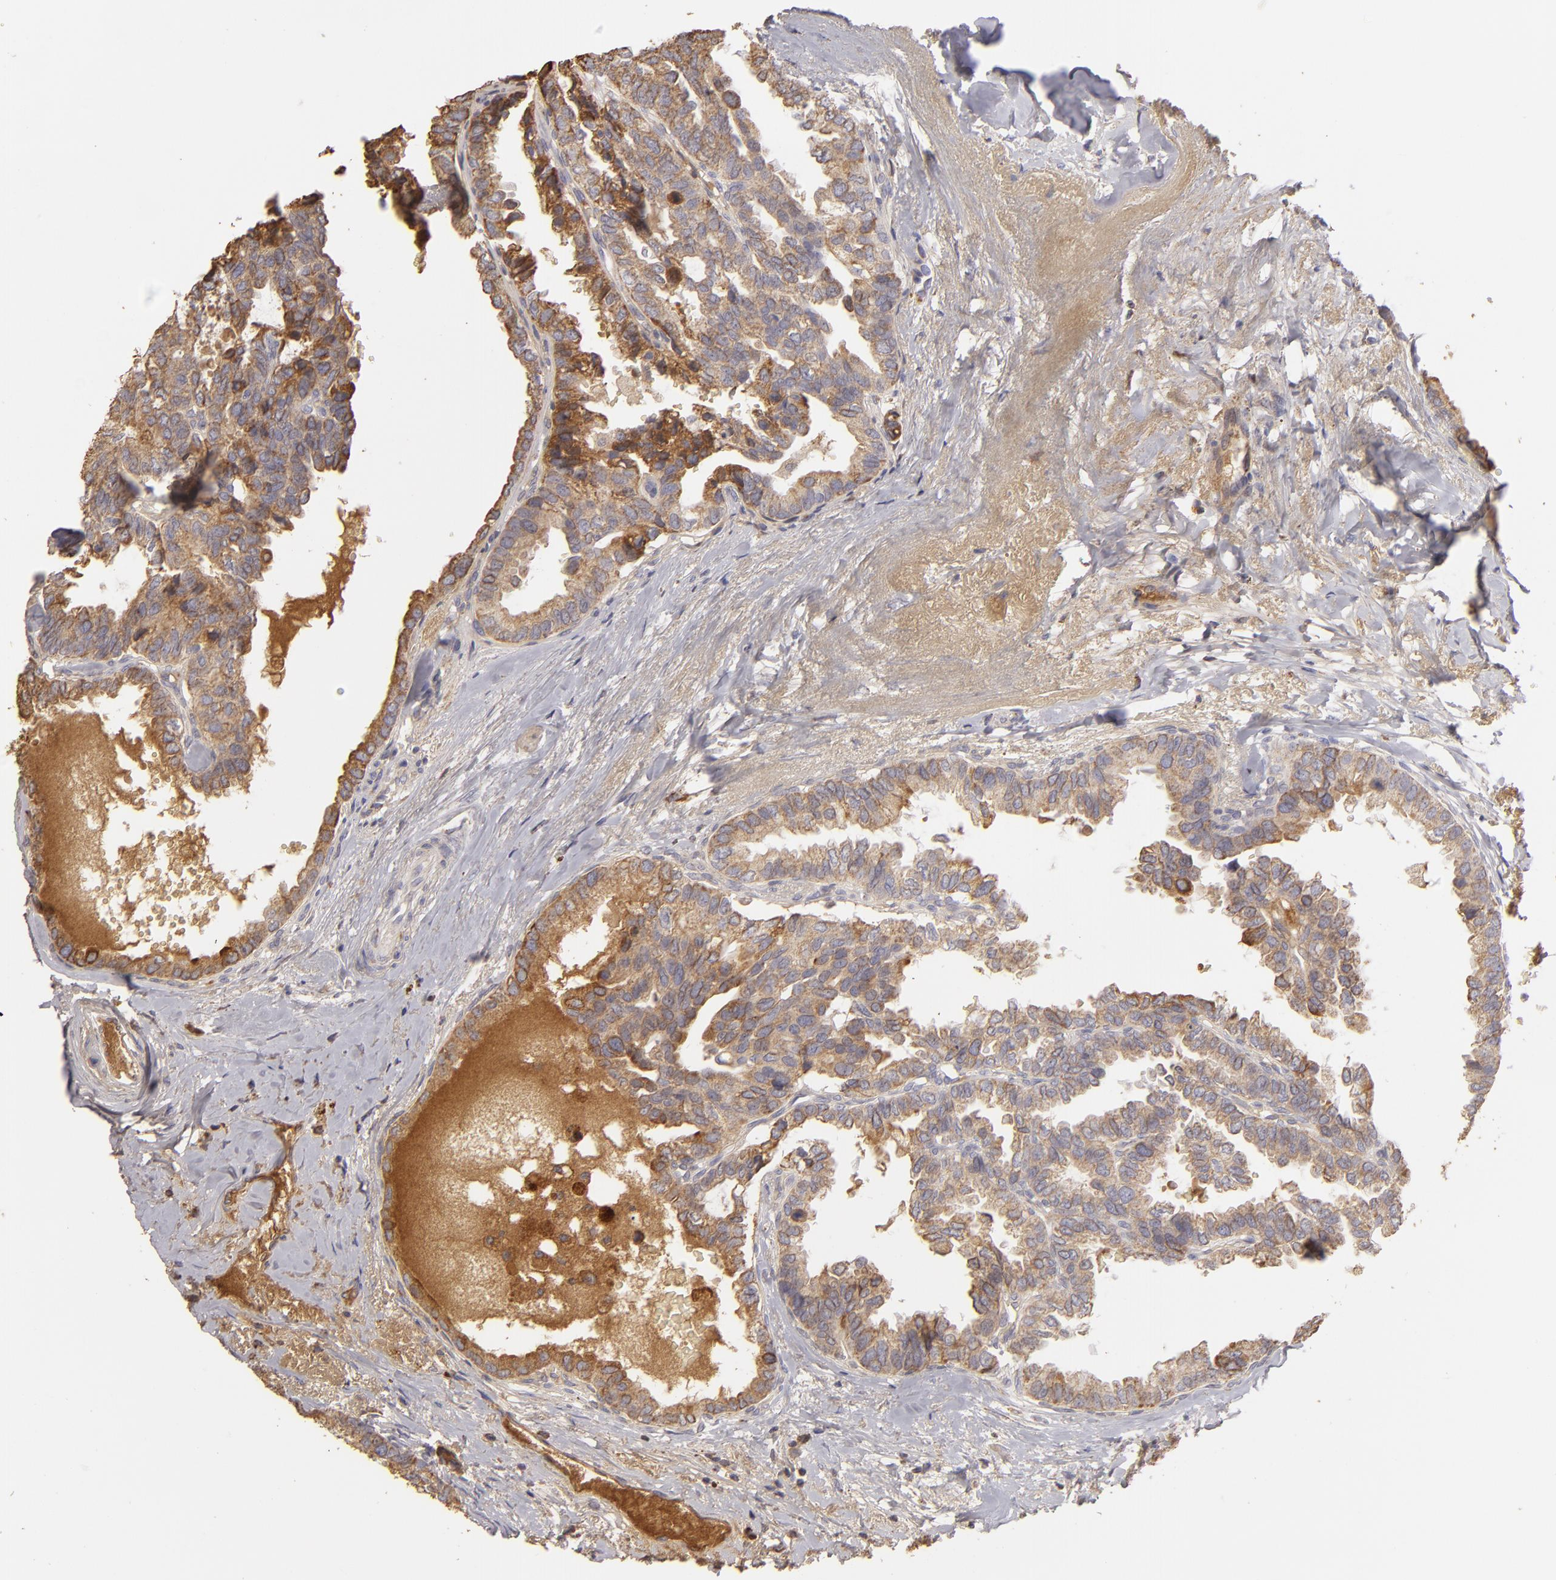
{"staining": {"intensity": "moderate", "quantity": ">75%", "location": "cytoplasmic/membranous"}, "tissue": "breast cancer", "cell_type": "Tumor cells", "image_type": "cancer", "snomed": [{"axis": "morphology", "description": "Duct carcinoma"}, {"axis": "topography", "description": "Breast"}], "caption": "Protein staining of breast cancer tissue demonstrates moderate cytoplasmic/membranous positivity in approximately >75% of tumor cells.", "gene": "CFB", "patient": {"sex": "female", "age": 69}}